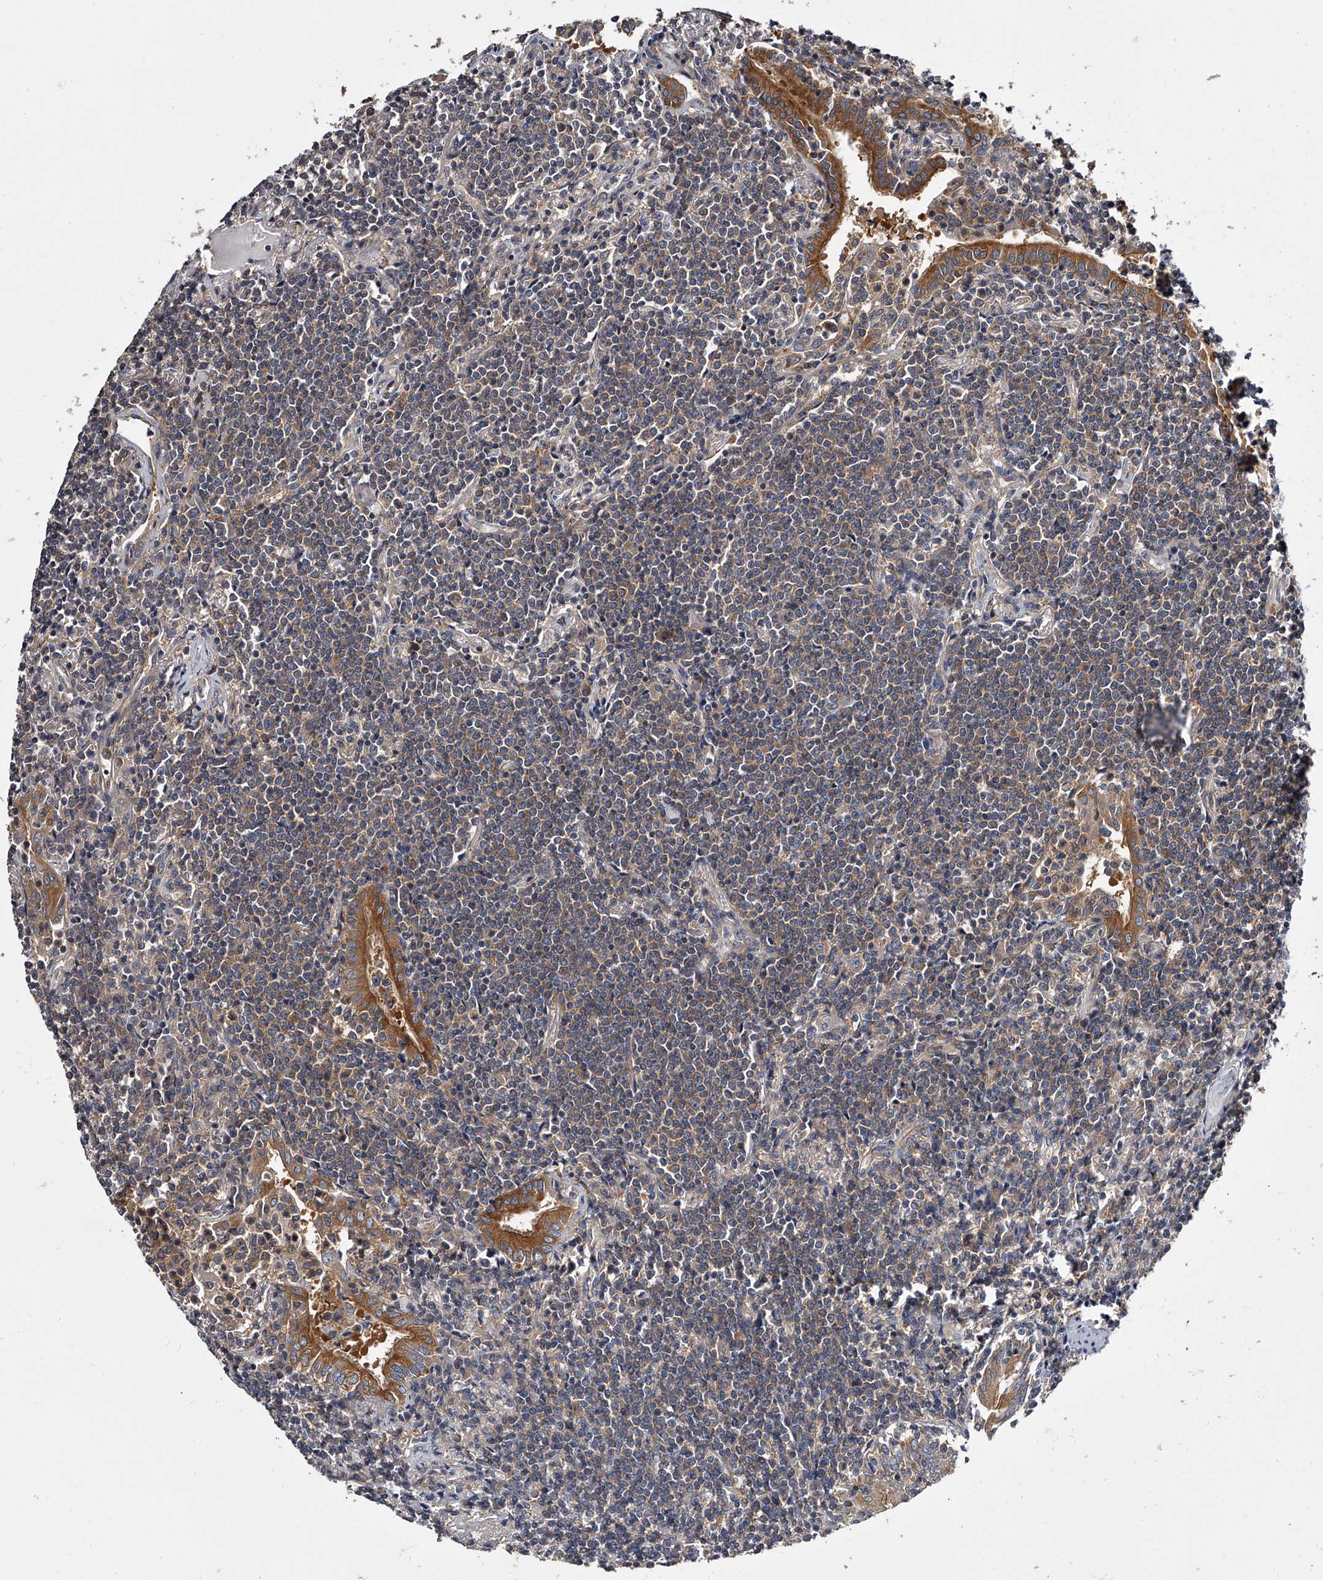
{"staining": {"intensity": "weak", "quantity": "25%-75%", "location": "cytoplasmic/membranous"}, "tissue": "lymphoma", "cell_type": "Tumor cells", "image_type": "cancer", "snomed": [{"axis": "morphology", "description": "Malignant lymphoma, non-Hodgkin's type, Low grade"}, {"axis": "topography", "description": "Lung"}], "caption": "Human low-grade malignant lymphoma, non-Hodgkin's type stained with a protein marker displays weak staining in tumor cells.", "gene": "GAPVD1", "patient": {"sex": "female", "age": 71}}